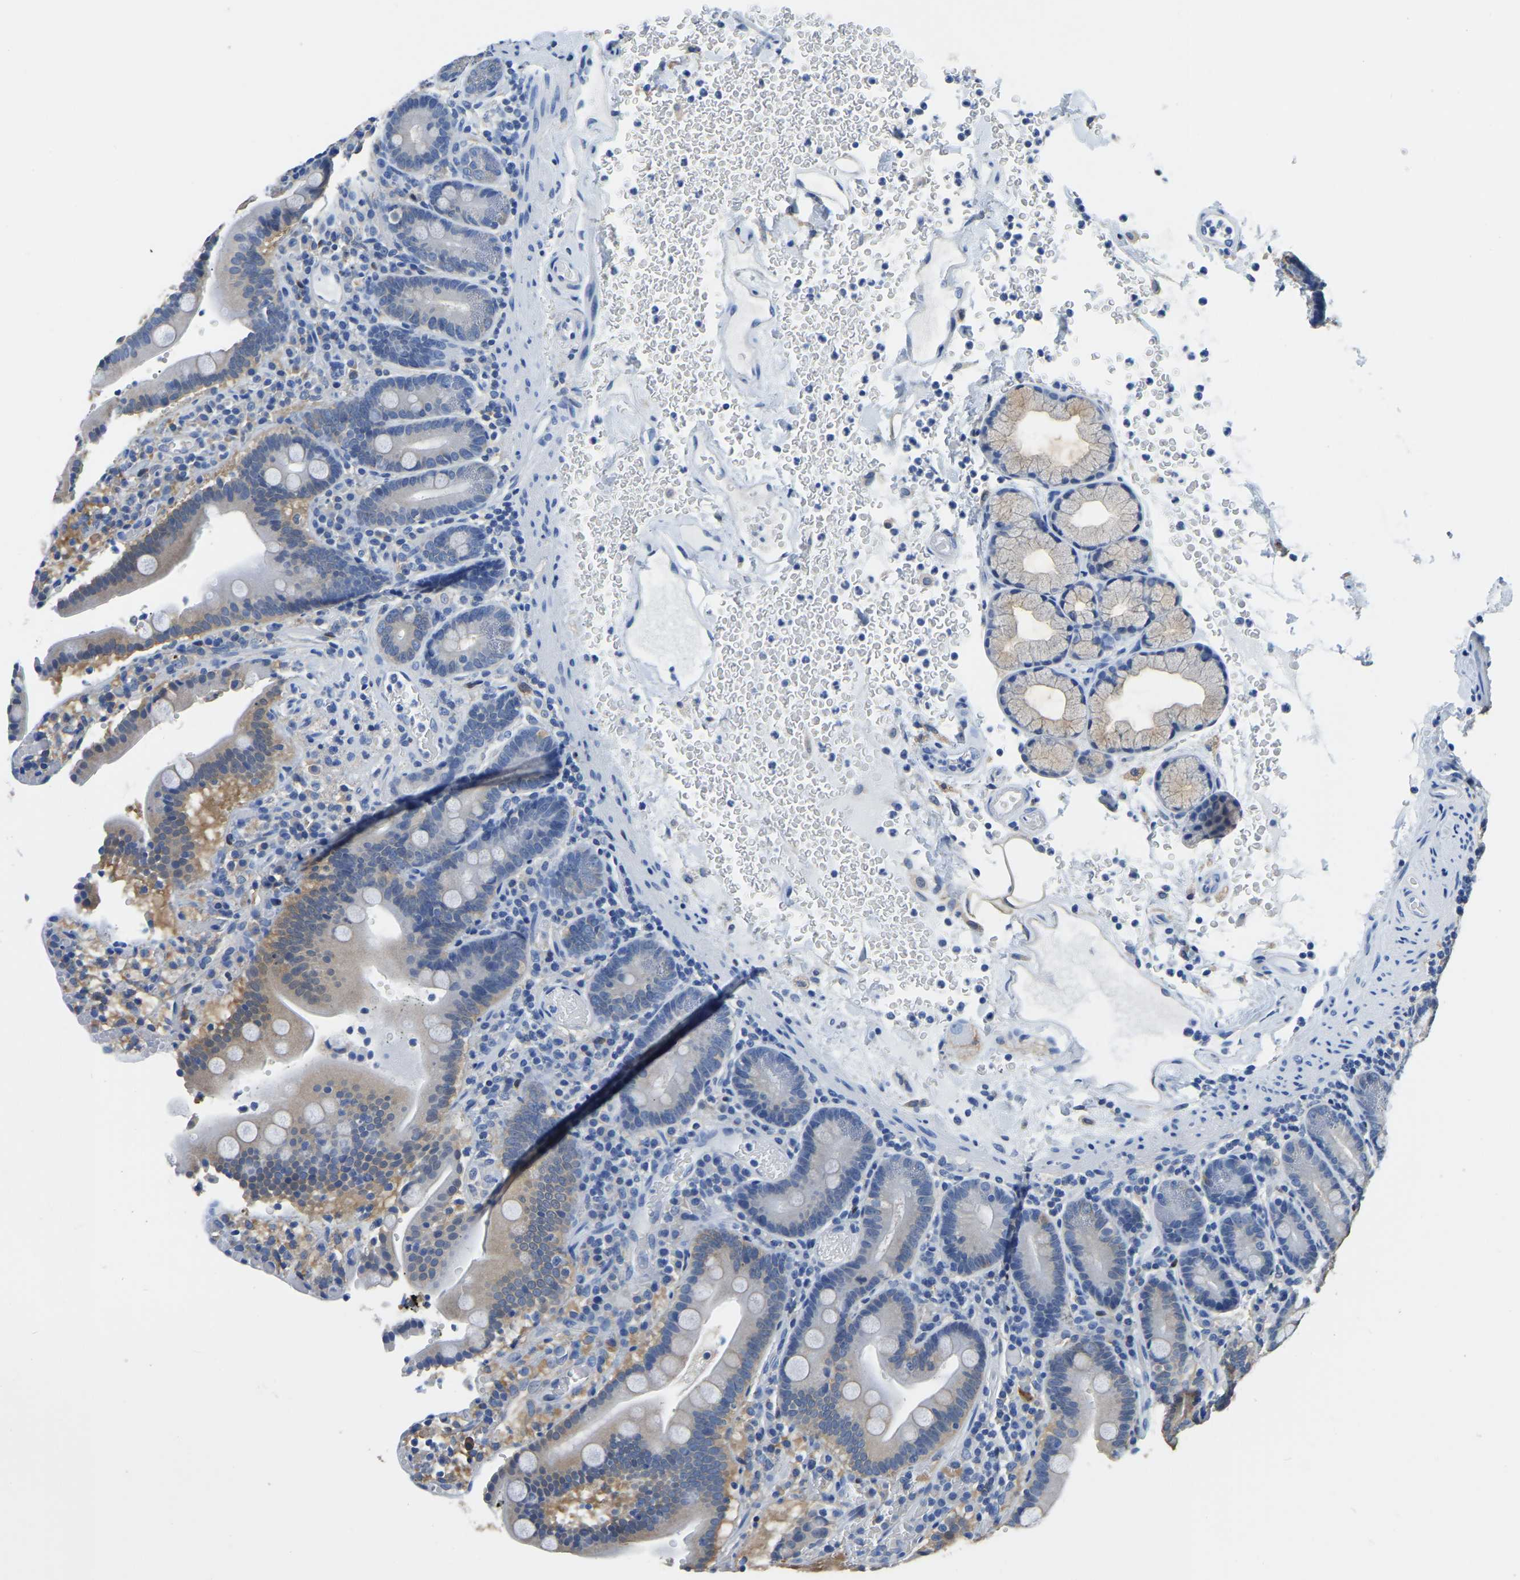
{"staining": {"intensity": "moderate", "quantity": "25%-75%", "location": "cytoplasmic/membranous"}, "tissue": "duodenum", "cell_type": "Glandular cells", "image_type": "normal", "snomed": [{"axis": "morphology", "description": "Normal tissue, NOS"}, {"axis": "topography", "description": "Small intestine, NOS"}], "caption": "Duodenum stained with DAB (3,3'-diaminobenzidine) IHC shows medium levels of moderate cytoplasmic/membranous staining in about 25%-75% of glandular cells. Using DAB (brown) and hematoxylin (blue) stains, captured at high magnification using brightfield microscopy.", "gene": "ZDHHC13", "patient": {"sex": "female", "age": 71}}